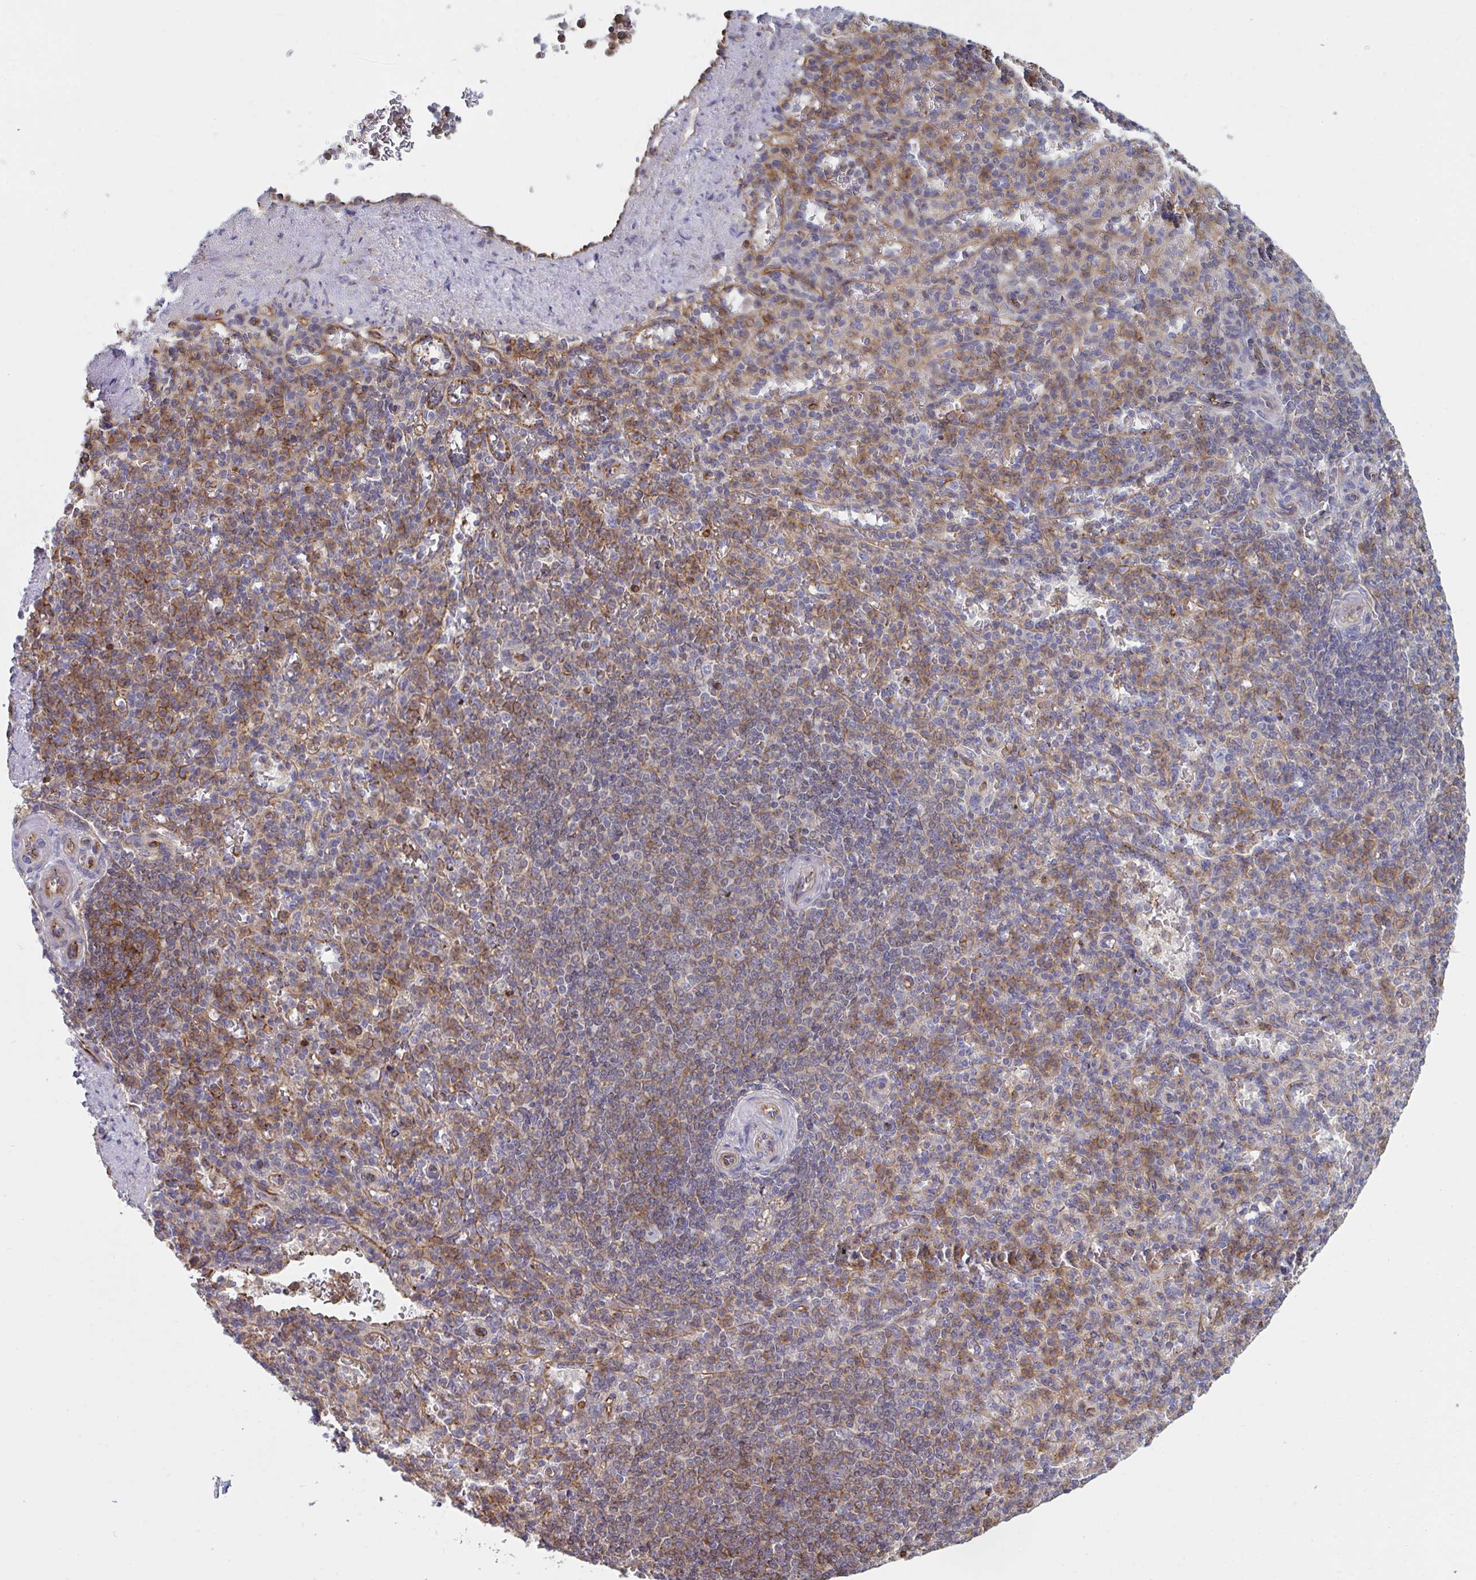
{"staining": {"intensity": "moderate", "quantity": "25%-75%", "location": "cytoplasmic/membranous"}, "tissue": "spleen", "cell_type": "Cells in red pulp", "image_type": "normal", "snomed": [{"axis": "morphology", "description": "Normal tissue, NOS"}, {"axis": "topography", "description": "Spleen"}], "caption": "Immunohistochemistry (IHC) (DAB (3,3'-diaminobenzidine)) staining of unremarkable spleen displays moderate cytoplasmic/membranous protein staining in about 25%-75% of cells in red pulp. (DAB IHC with brightfield microscopy, high magnification).", "gene": "SLC9A6", "patient": {"sex": "female", "age": 74}}